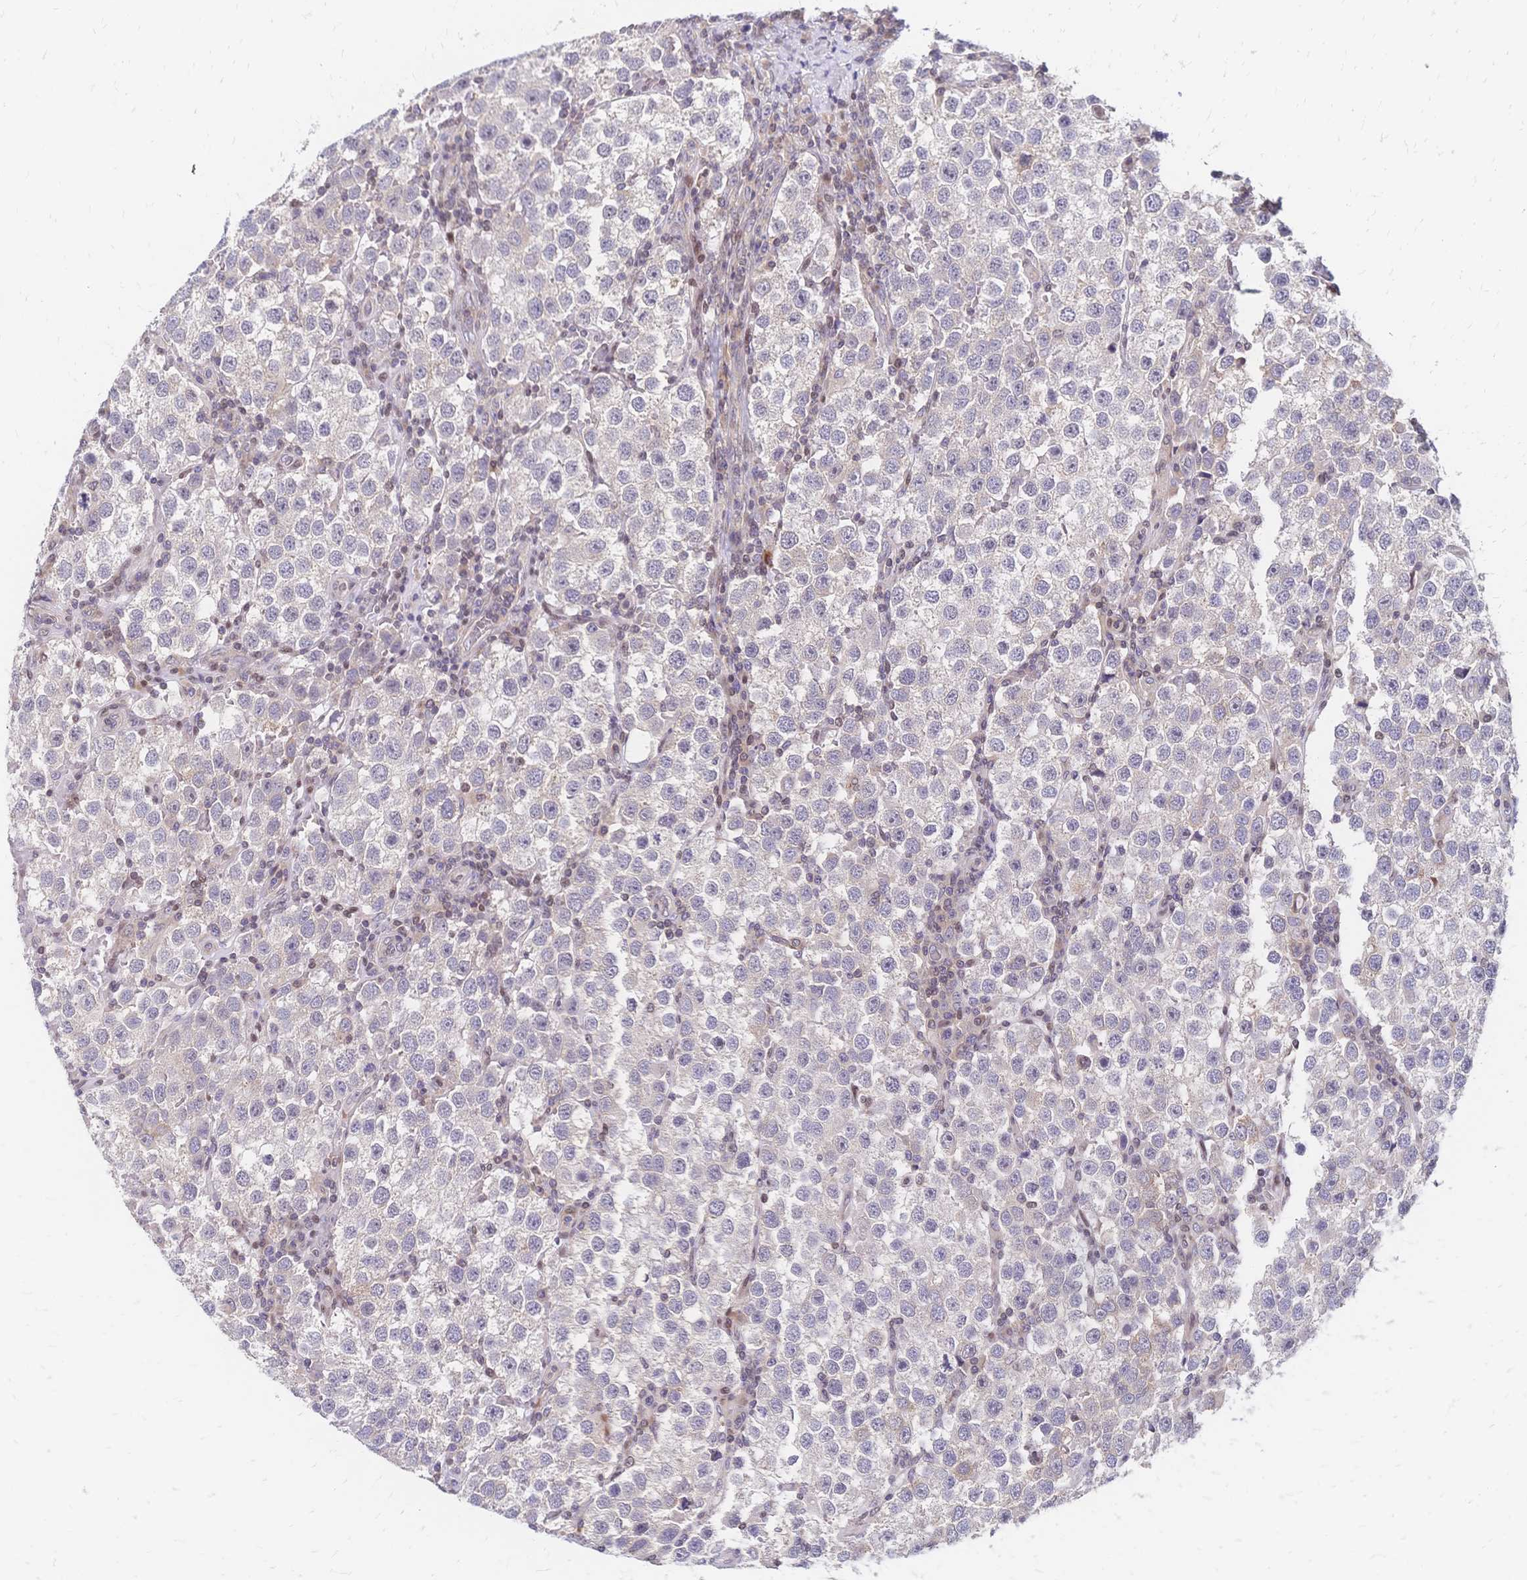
{"staining": {"intensity": "negative", "quantity": "none", "location": "none"}, "tissue": "testis cancer", "cell_type": "Tumor cells", "image_type": "cancer", "snomed": [{"axis": "morphology", "description": "Seminoma, NOS"}, {"axis": "topography", "description": "Testis"}], "caption": "Immunohistochemistry micrograph of neoplastic tissue: human testis seminoma stained with DAB (3,3'-diaminobenzidine) displays no significant protein expression in tumor cells.", "gene": "CBX7", "patient": {"sex": "male", "age": 37}}